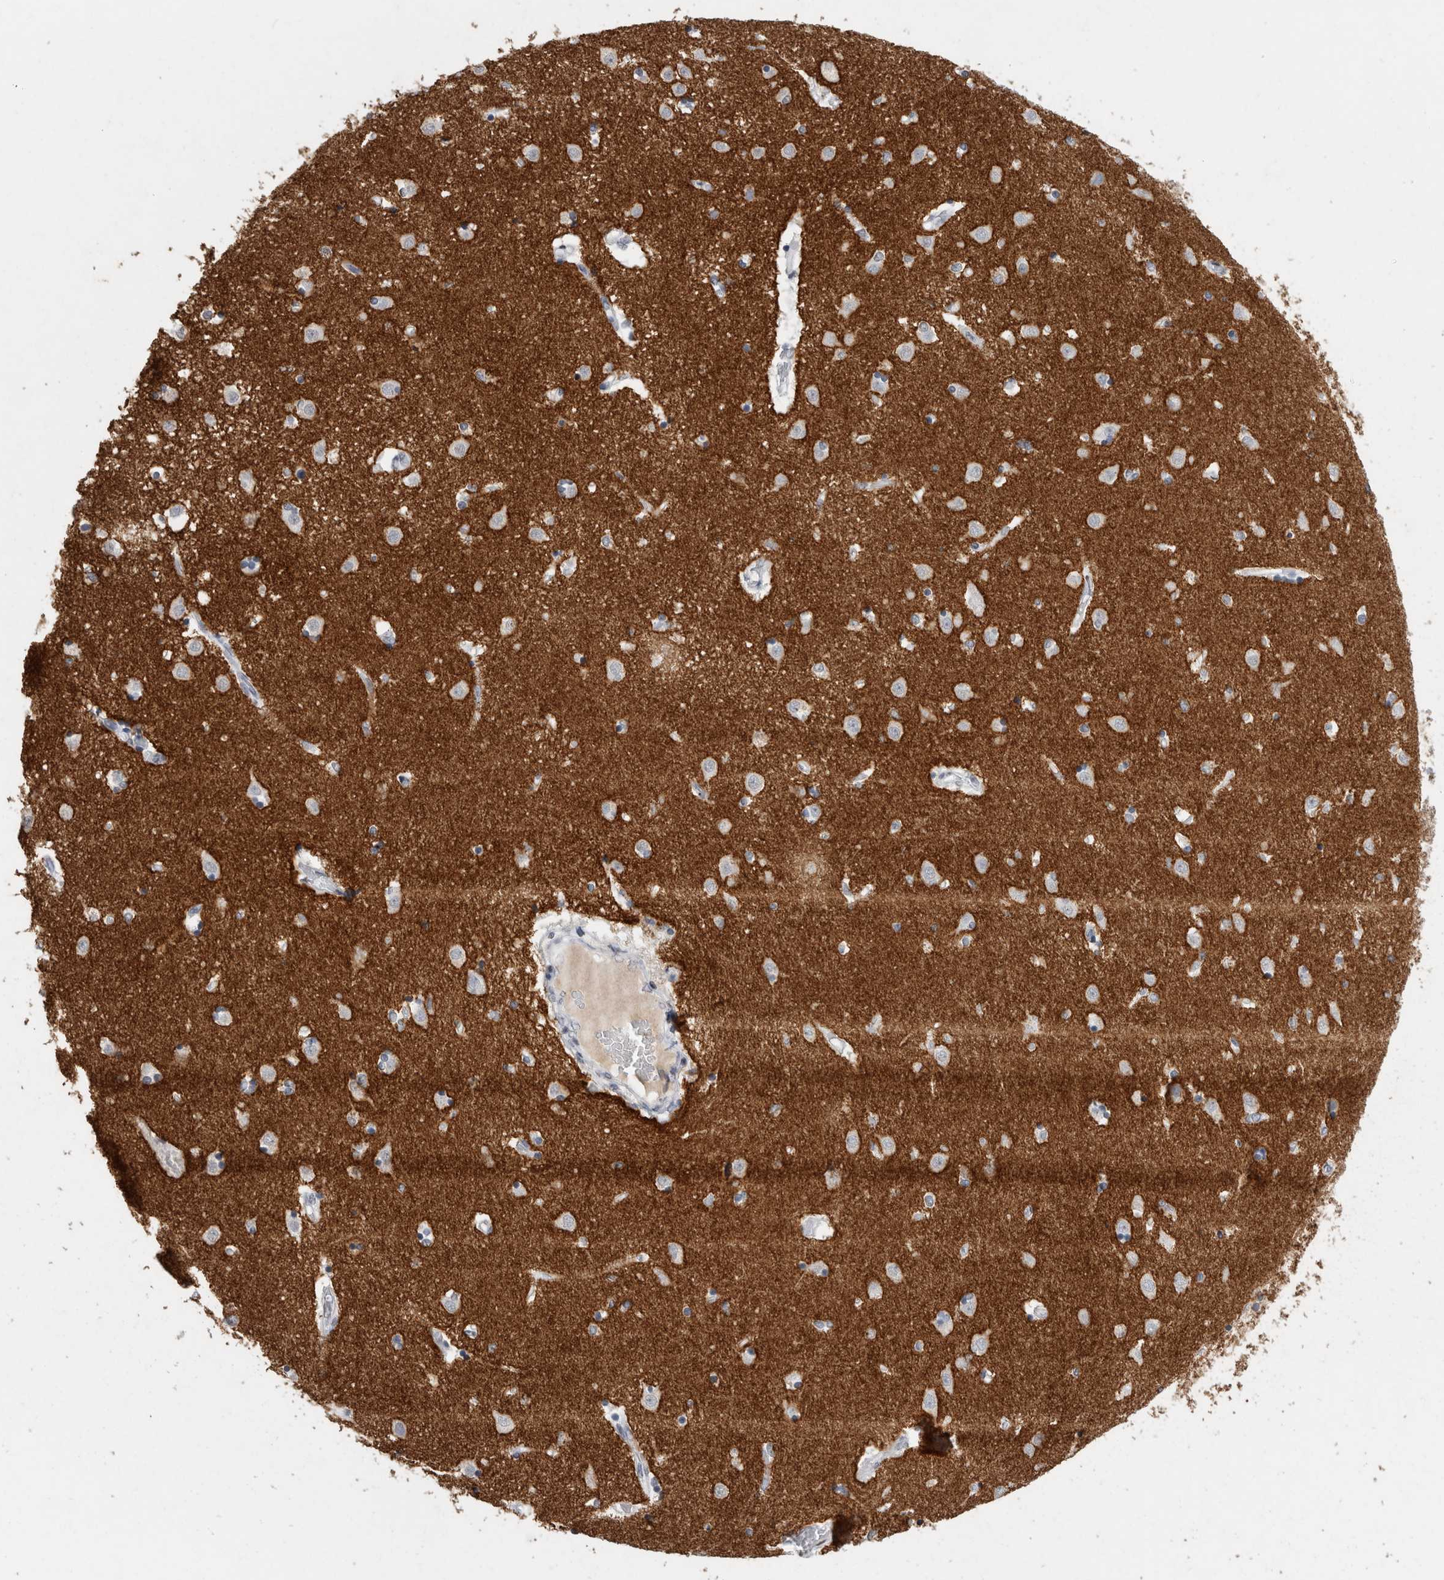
{"staining": {"intensity": "negative", "quantity": "none", "location": "none"}, "tissue": "caudate", "cell_type": "Glial cells", "image_type": "normal", "snomed": [{"axis": "morphology", "description": "Normal tissue, NOS"}, {"axis": "topography", "description": "Lateral ventricle wall"}], "caption": "DAB (3,3'-diaminobenzidine) immunohistochemical staining of benign caudate shows no significant expression in glial cells.", "gene": "CNTN1", "patient": {"sex": "male", "age": 45}}